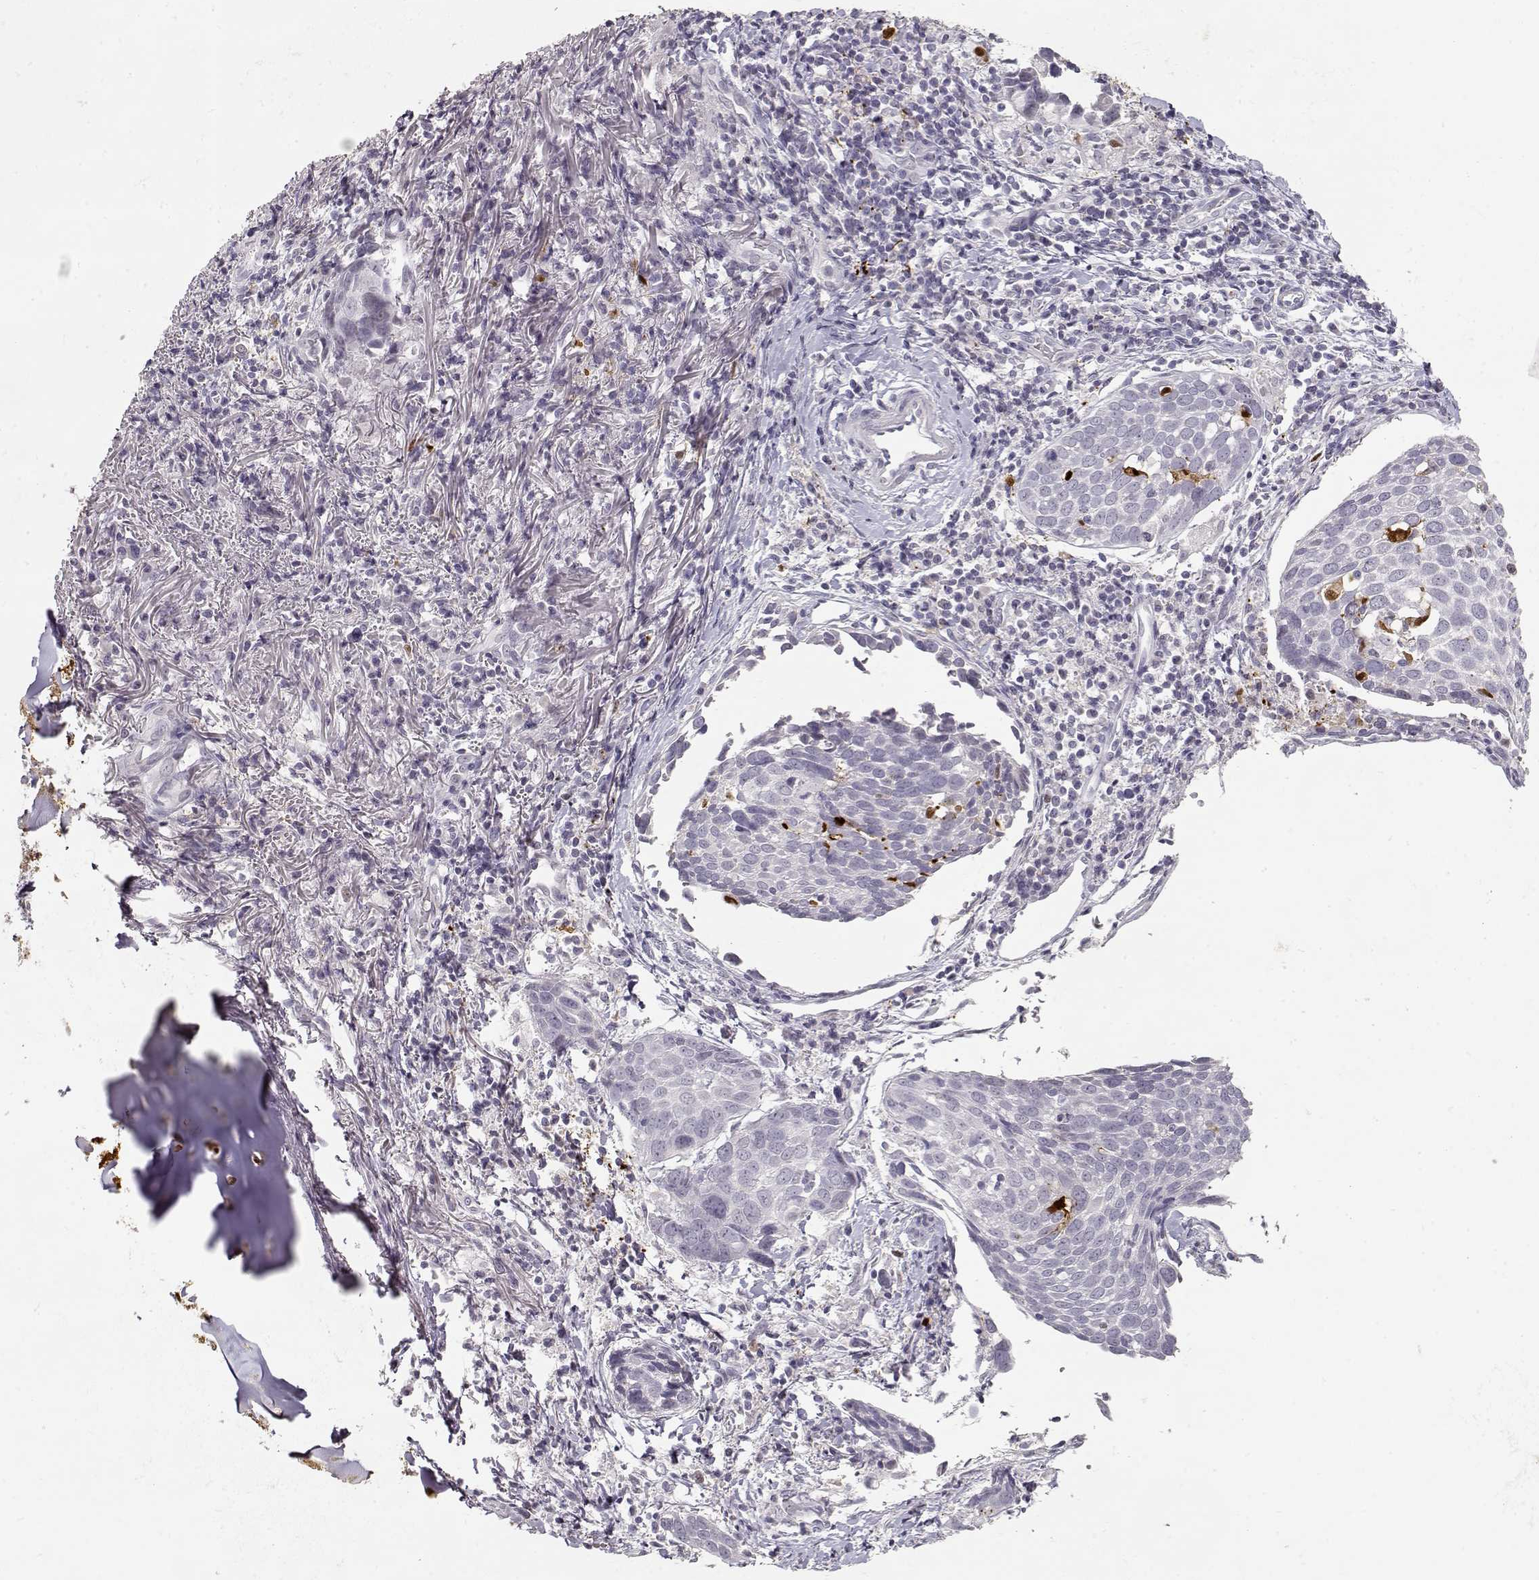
{"staining": {"intensity": "negative", "quantity": "none", "location": "none"}, "tissue": "lung cancer", "cell_type": "Tumor cells", "image_type": "cancer", "snomed": [{"axis": "morphology", "description": "Squamous cell carcinoma, NOS"}, {"axis": "topography", "description": "Lung"}], "caption": "A histopathology image of human lung cancer (squamous cell carcinoma) is negative for staining in tumor cells. (DAB (3,3'-diaminobenzidine) immunohistochemistry (IHC) with hematoxylin counter stain).", "gene": "S100B", "patient": {"sex": "male", "age": 57}}